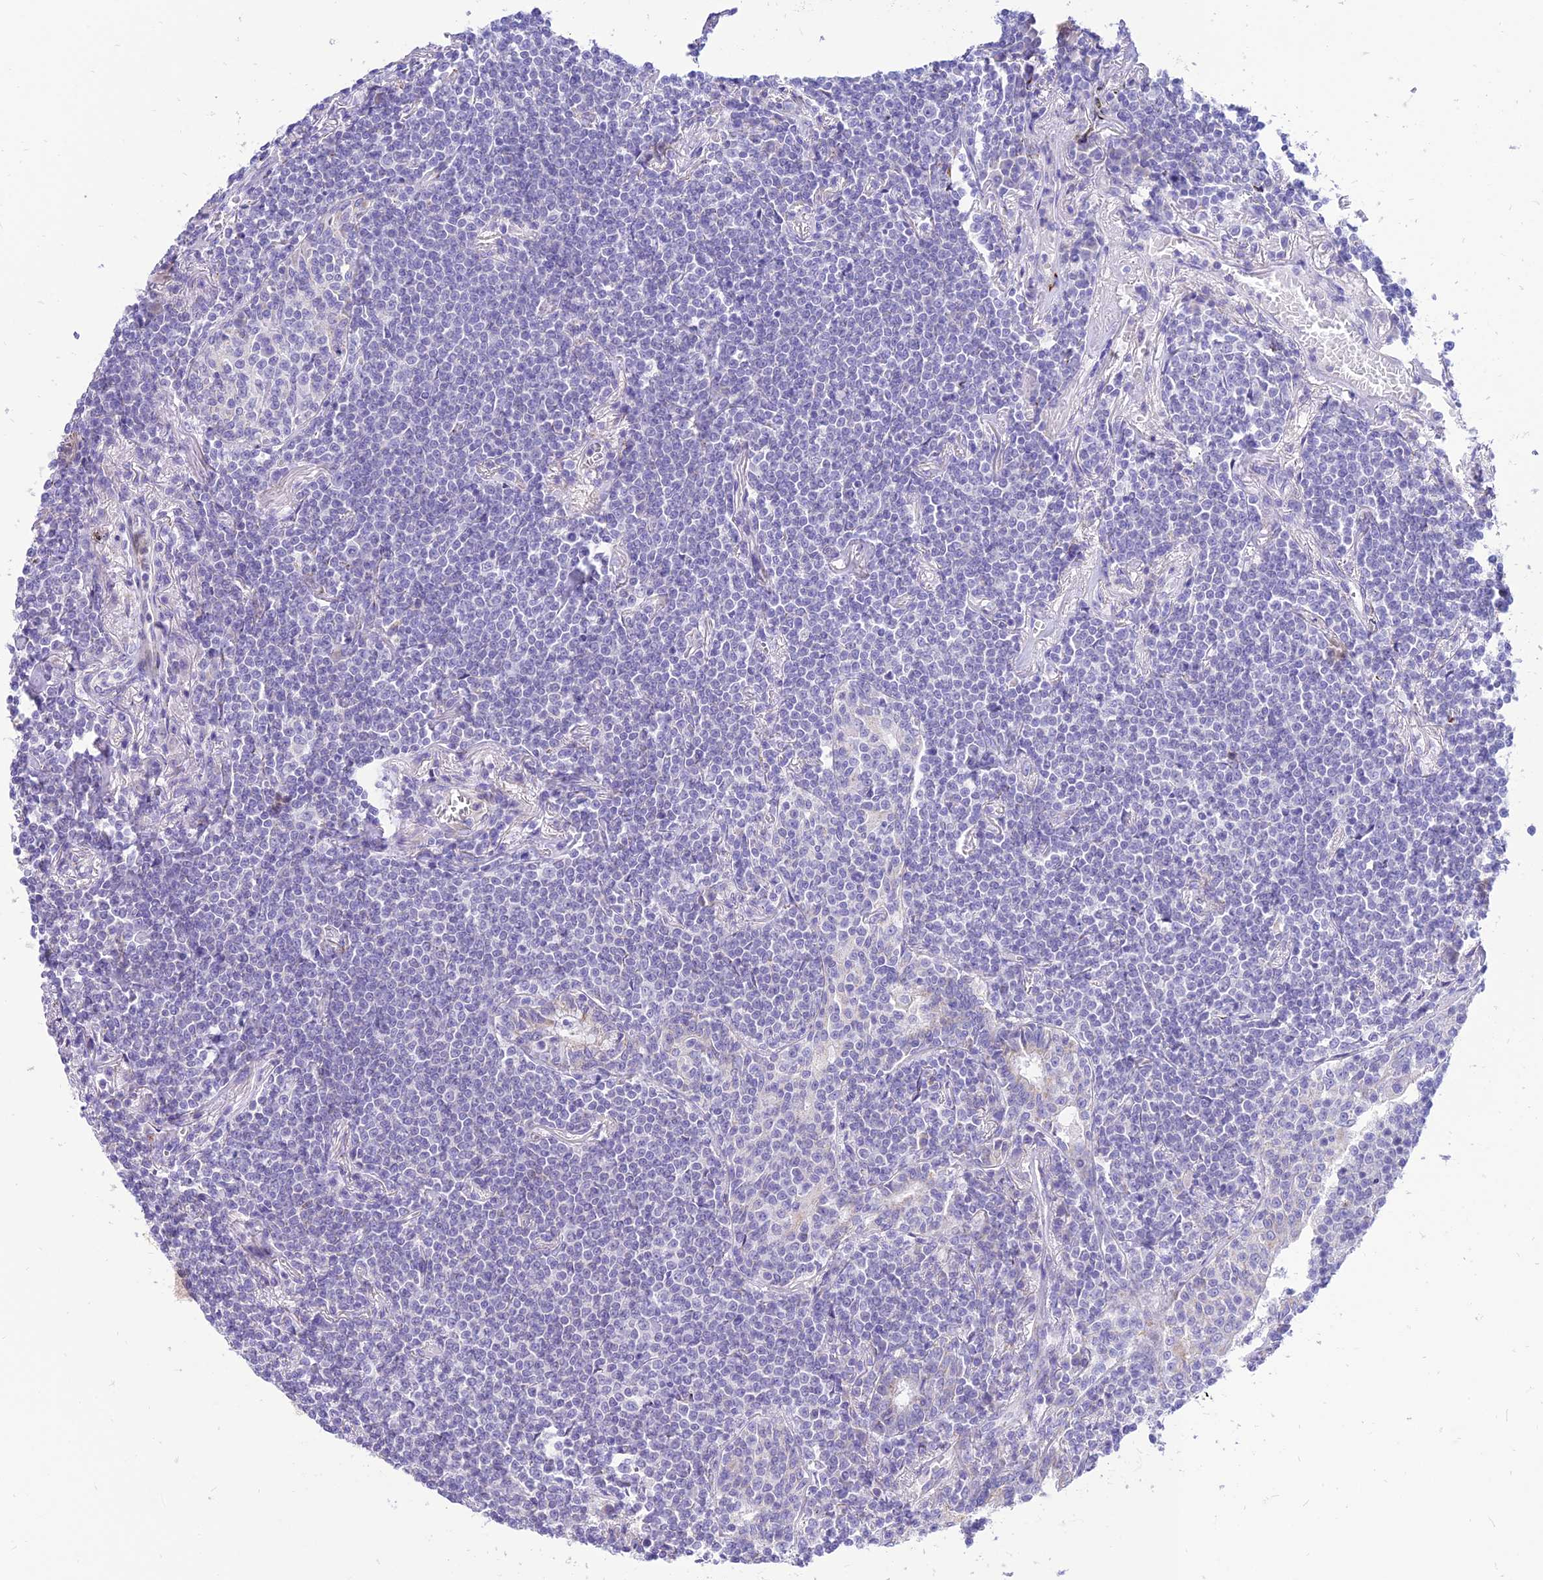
{"staining": {"intensity": "negative", "quantity": "none", "location": "none"}, "tissue": "lymphoma", "cell_type": "Tumor cells", "image_type": "cancer", "snomed": [{"axis": "morphology", "description": "Malignant lymphoma, non-Hodgkin's type, Low grade"}, {"axis": "topography", "description": "Lung"}], "caption": "Immunohistochemical staining of human lymphoma exhibits no significant expression in tumor cells.", "gene": "PKN3", "patient": {"sex": "female", "age": 71}}